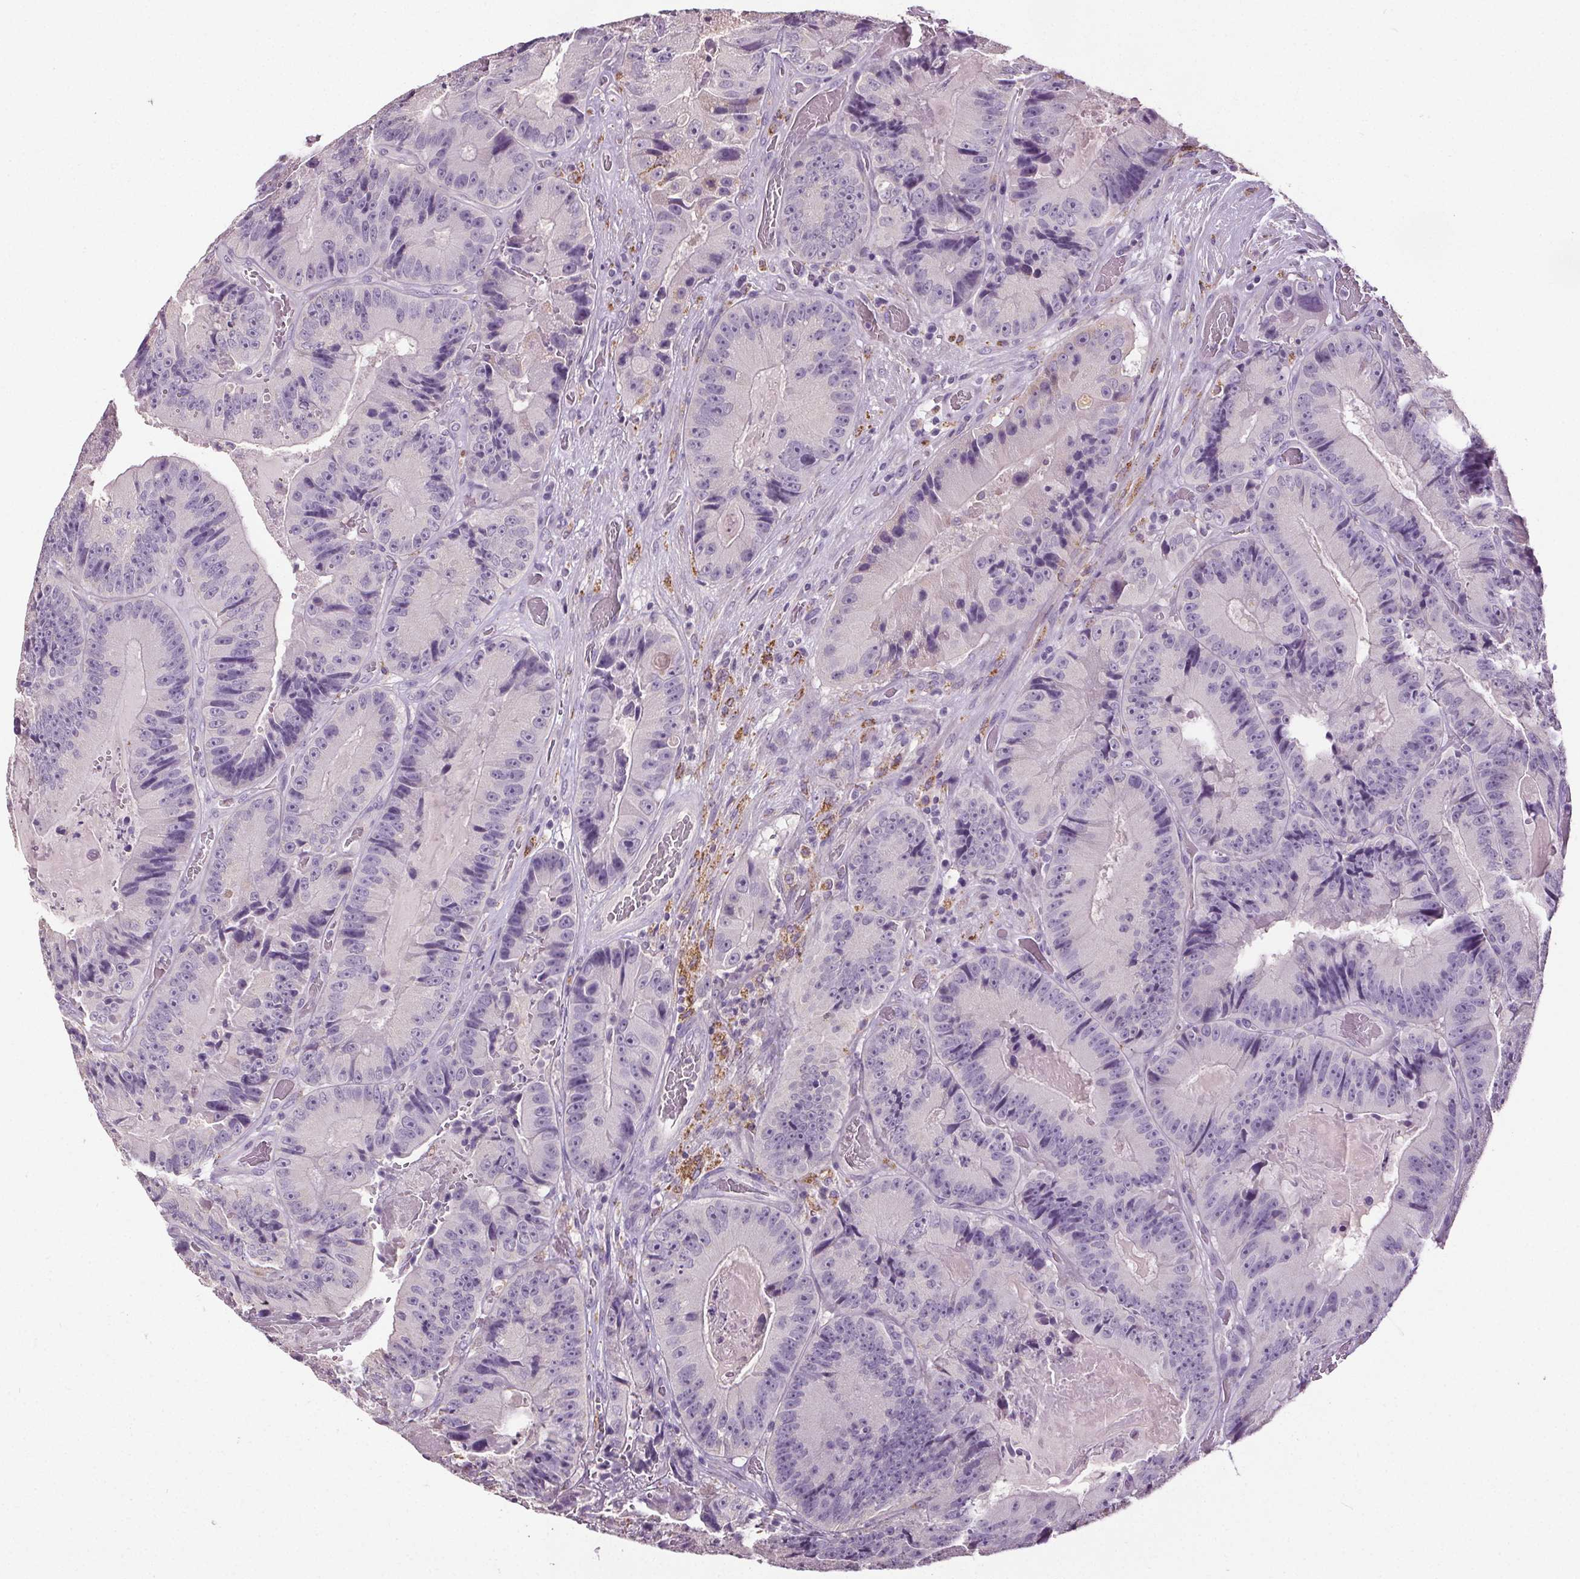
{"staining": {"intensity": "negative", "quantity": "none", "location": "none"}, "tissue": "colorectal cancer", "cell_type": "Tumor cells", "image_type": "cancer", "snomed": [{"axis": "morphology", "description": "Adenocarcinoma, NOS"}, {"axis": "topography", "description": "Colon"}], "caption": "Immunohistochemical staining of human colorectal adenocarcinoma displays no significant positivity in tumor cells.", "gene": "GPIHBP1", "patient": {"sex": "female", "age": 86}}